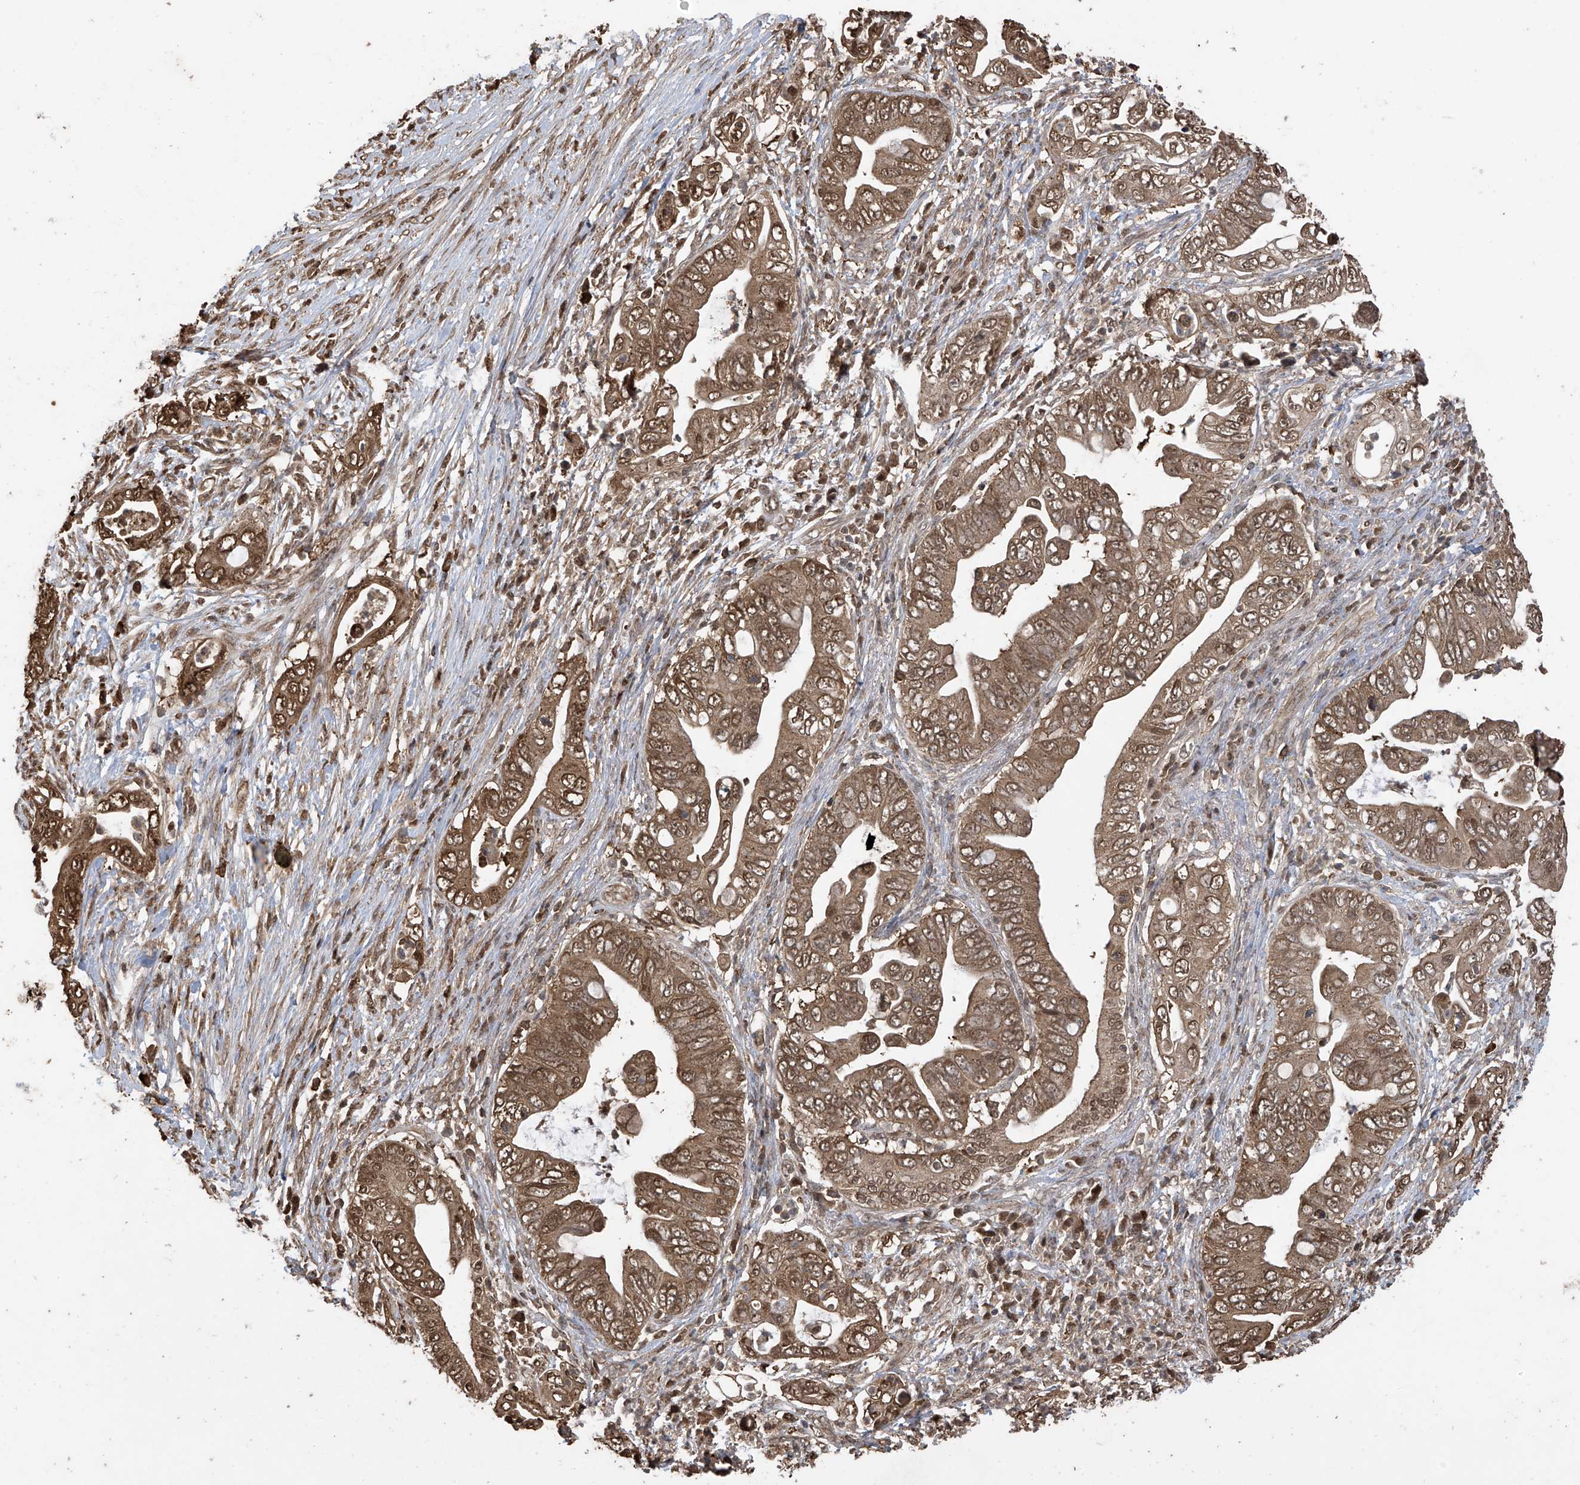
{"staining": {"intensity": "moderate", "quantity": ">75%", "location": "cytoplasmic/membranous,nuclear"}, "tissue": "pancreatic cancer", "cell_type": "Tumor cells", "image_type": "cancer", "snomed": [{"axis": "morphology", "description": "Adenocarcinoma, NOS"}, {"axis": "topography", "description": "Pancreas"}], "caption": "A brown stain shows moderate cytoplasmic/membranous and nuclear expression of a protein in human pancreatic adenocarcinoma tumor cells.", "gene": "PNPT1", "patient": {"sex": "male", "age": 75}}